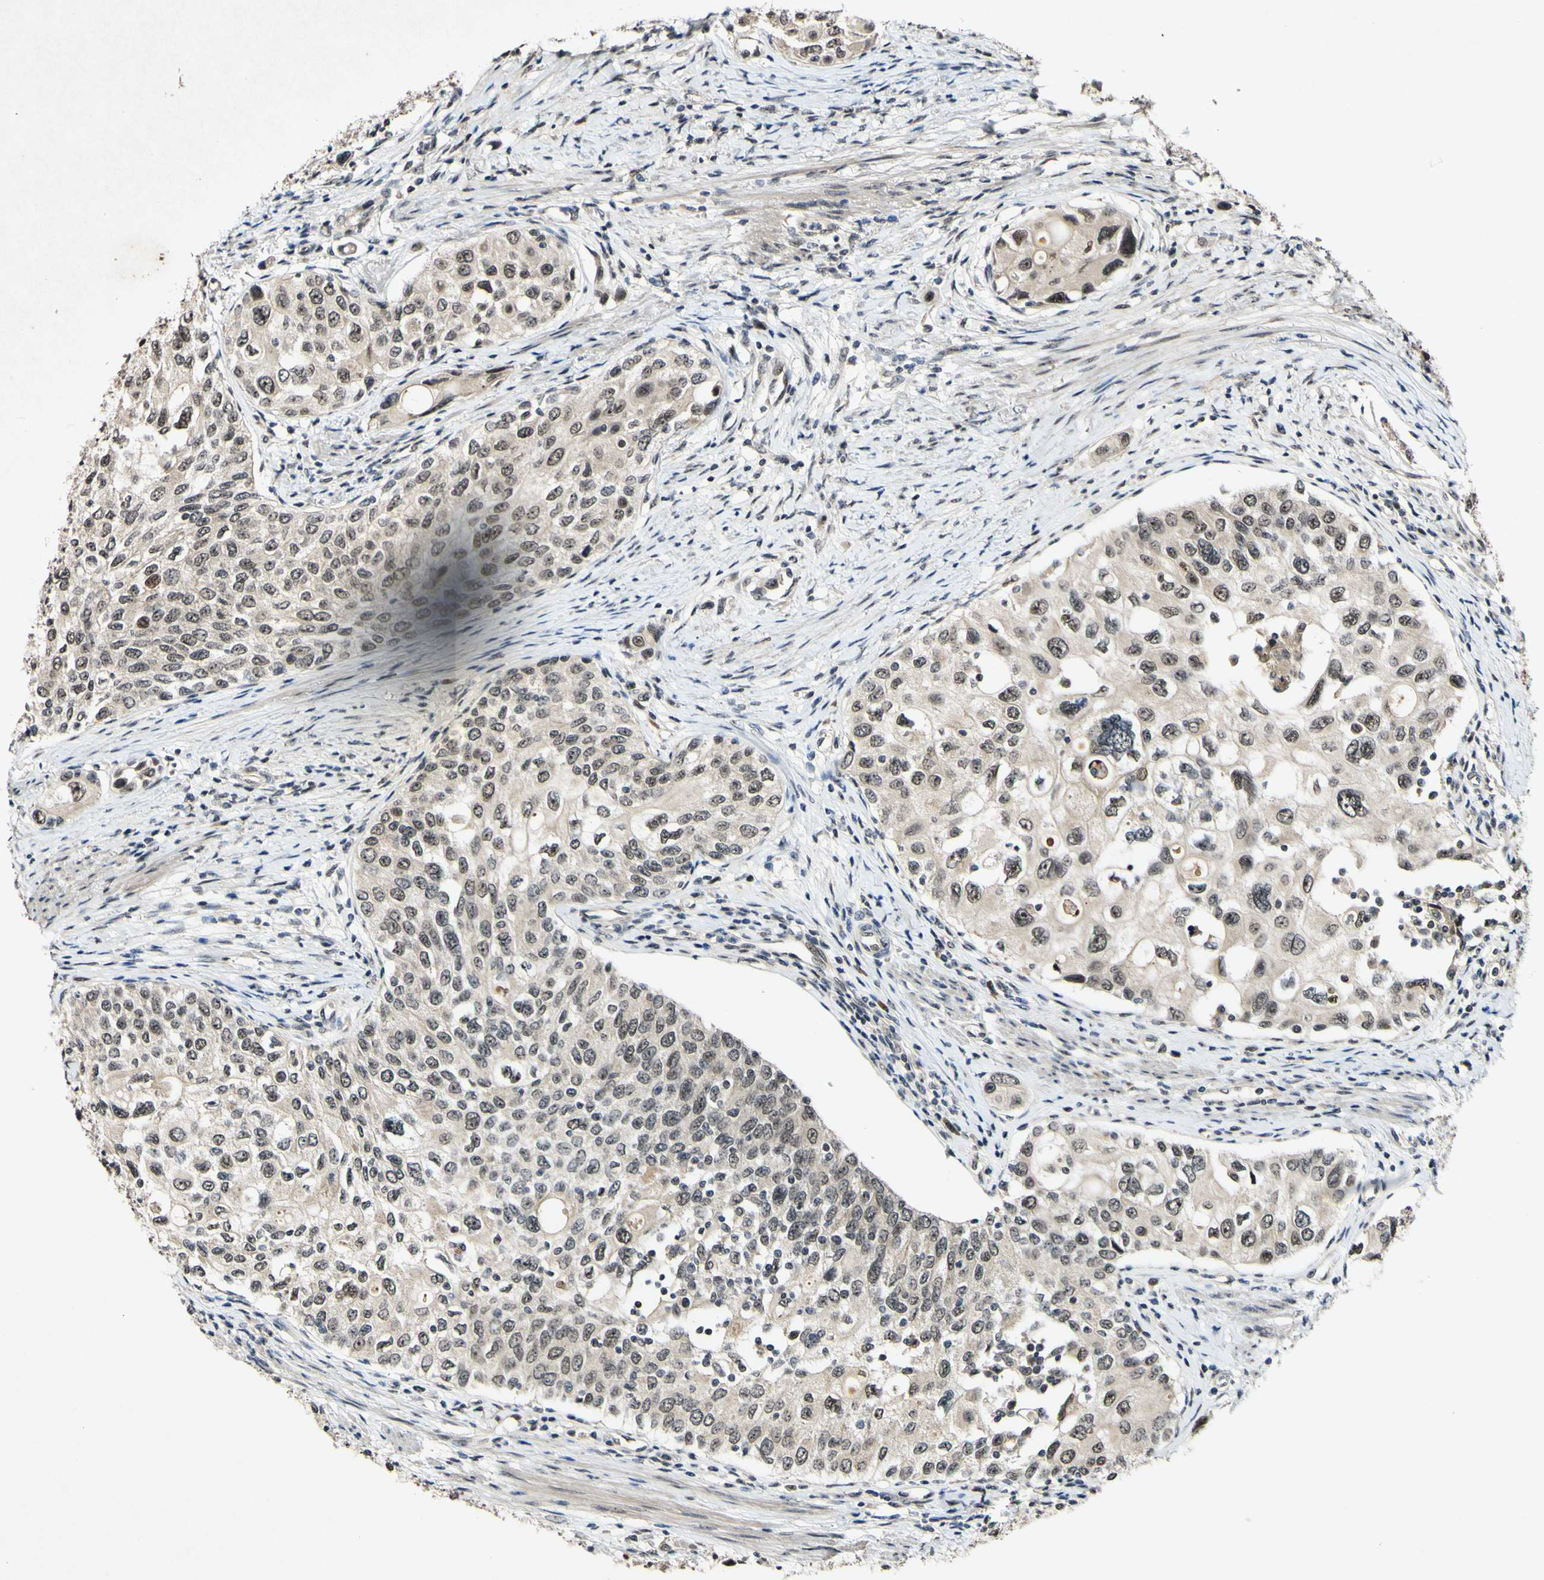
{"staining": {"intensity": "moderate", "quantity": "25%-75%", "location": "nuclear"}, "tissue": "urothelial cancer", "cell_type": "Tumor cells", "image_type": "cancer", "snomed": [{"axis": "morphology", "description": "Urothelial carcinoma, High grade"}, {"axis": "topography", "description": "Urinary bladder"}], "caption": "There is medium levels of moderate nuclear staining in tumor cells of urothelial cancer, as demonstrated by immunohistochemical staining (brown color).", "gene": "POLR2F", "patient": {"sex": "female", "age": 56}}